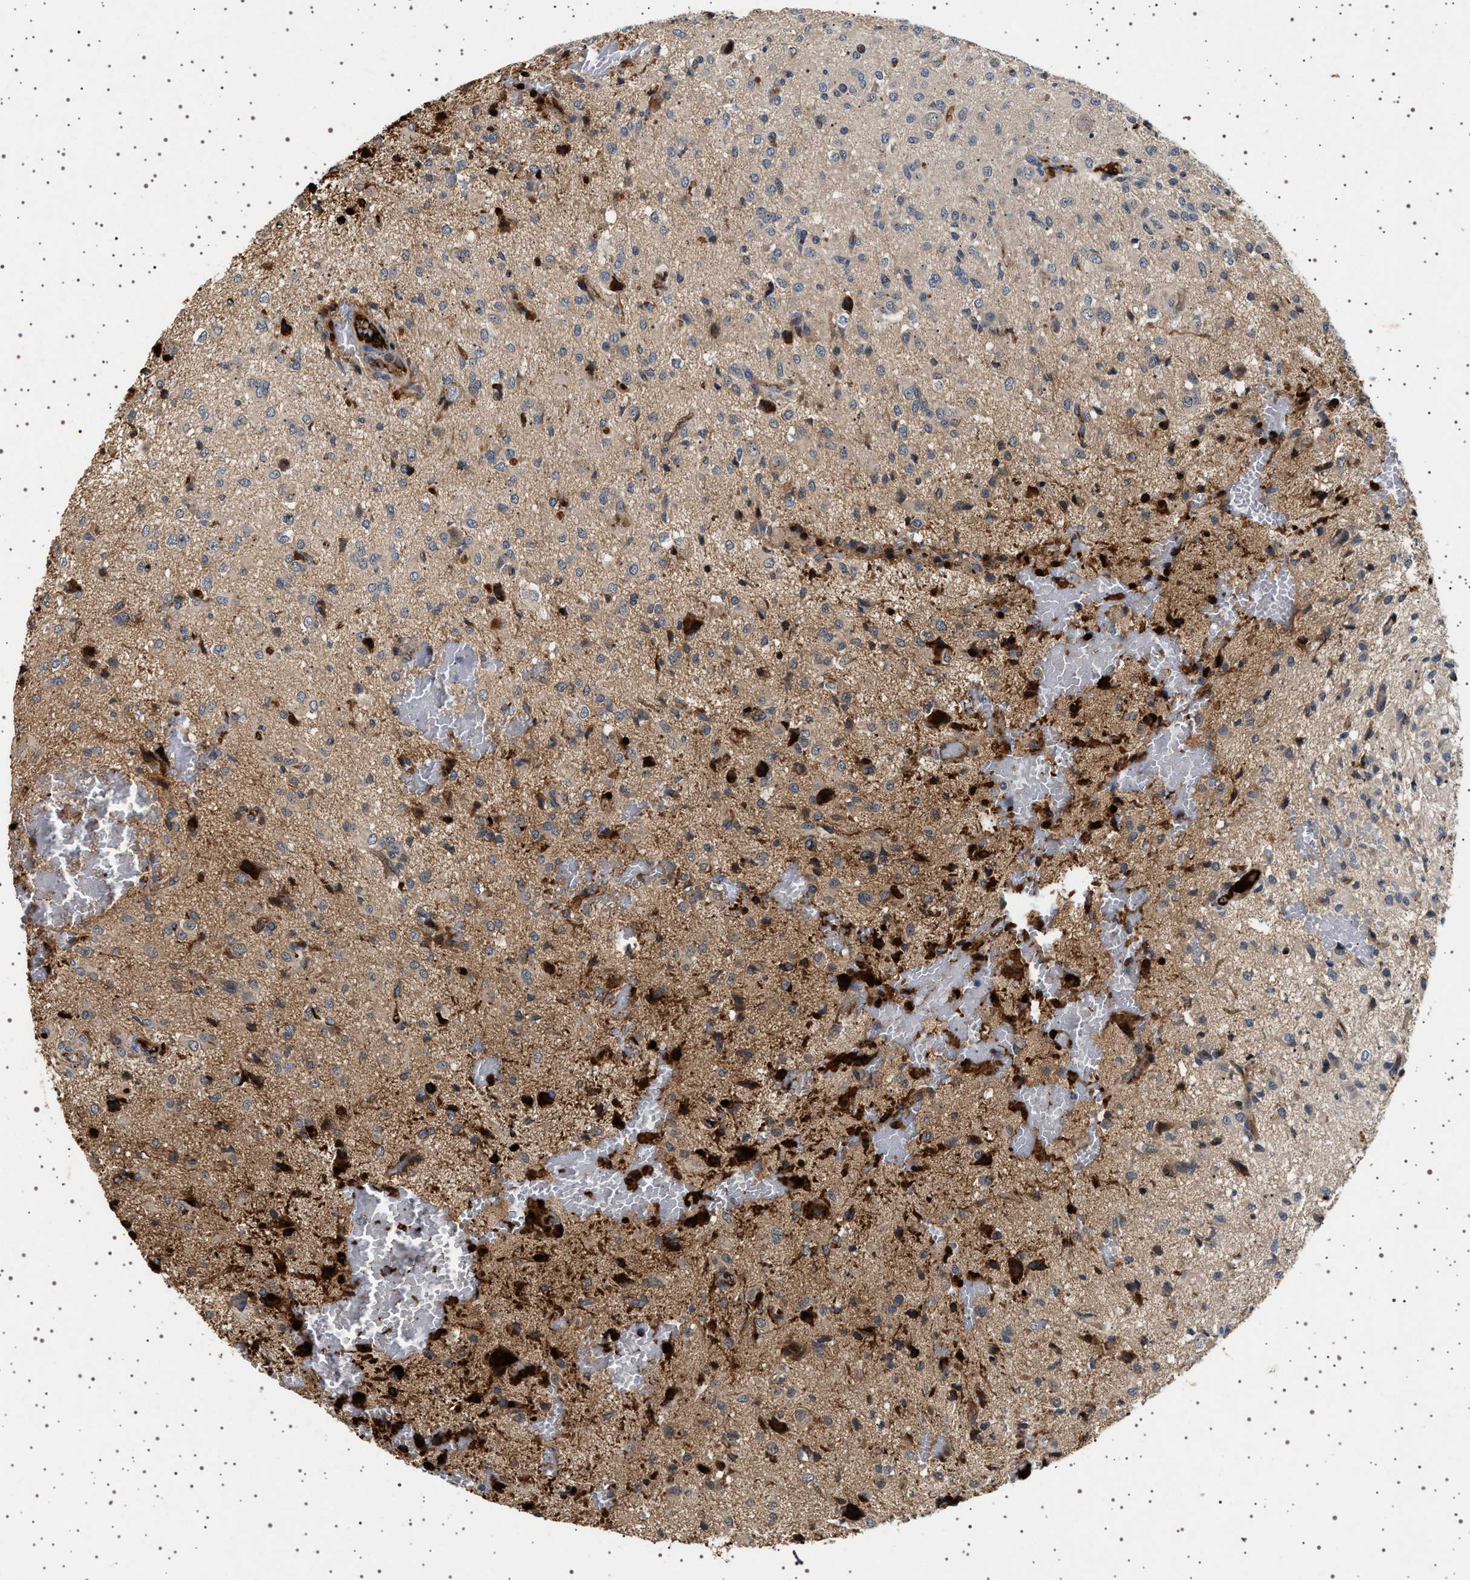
{"staining": {"intensity": "strong", "quantity": "<25%", "location": "cytoplasmic/membranous"}, "tissue": "glioma", "cell_type": "Tumor cells", "image_type": "cancer", "snomed": [{"axis": "morphology", "description": "Glioma, malignant, High grade"}, {"axis": "topography", "description": "Brain"}], "caption": "Immunohistochemistry micrograph of malignant glioma (high-grade) stained for a protein (brown), which shows medium levels of strong cytoplasmic/membranous staining in about <25% of tumor cells.", "gene": "FICD", "patient": {"sex": "female", "age": 59}}